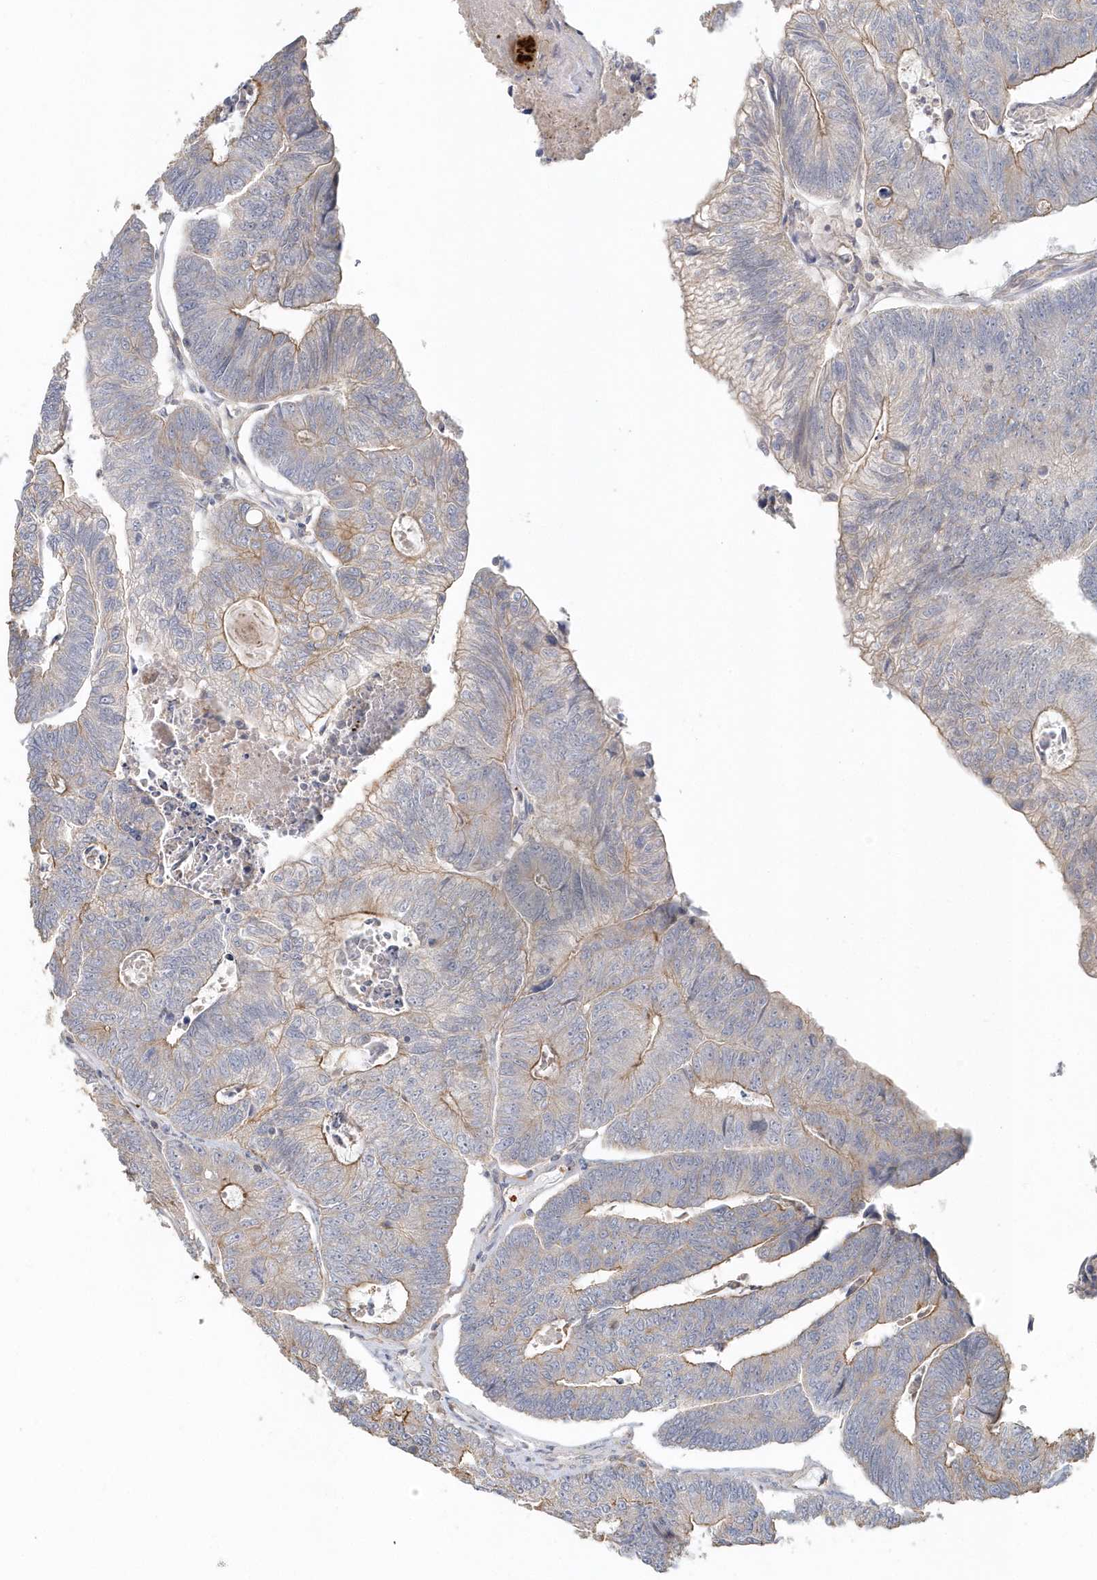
{"staining": {"intensity": "moderate", "quantity": "<25%", "location": "cytoplasmic/membranous"}, "tissue": "colorectal cancer", "cell_type": "Tumor cells", "image_type": "cancer", "snomed": [{"axis": "morphology", "description": "Adenocarcinoma, NOS"}, {"axis": "topography", "description": "Colon"}], "caption": "Tumor cells show low levels of moderate cytoplasmic/membranous staining in about <25% of cells in colorectal cancer (adenocarcinoma).", "gene": "MMRN1", "patient": {"sex": "female", "age": 67}}